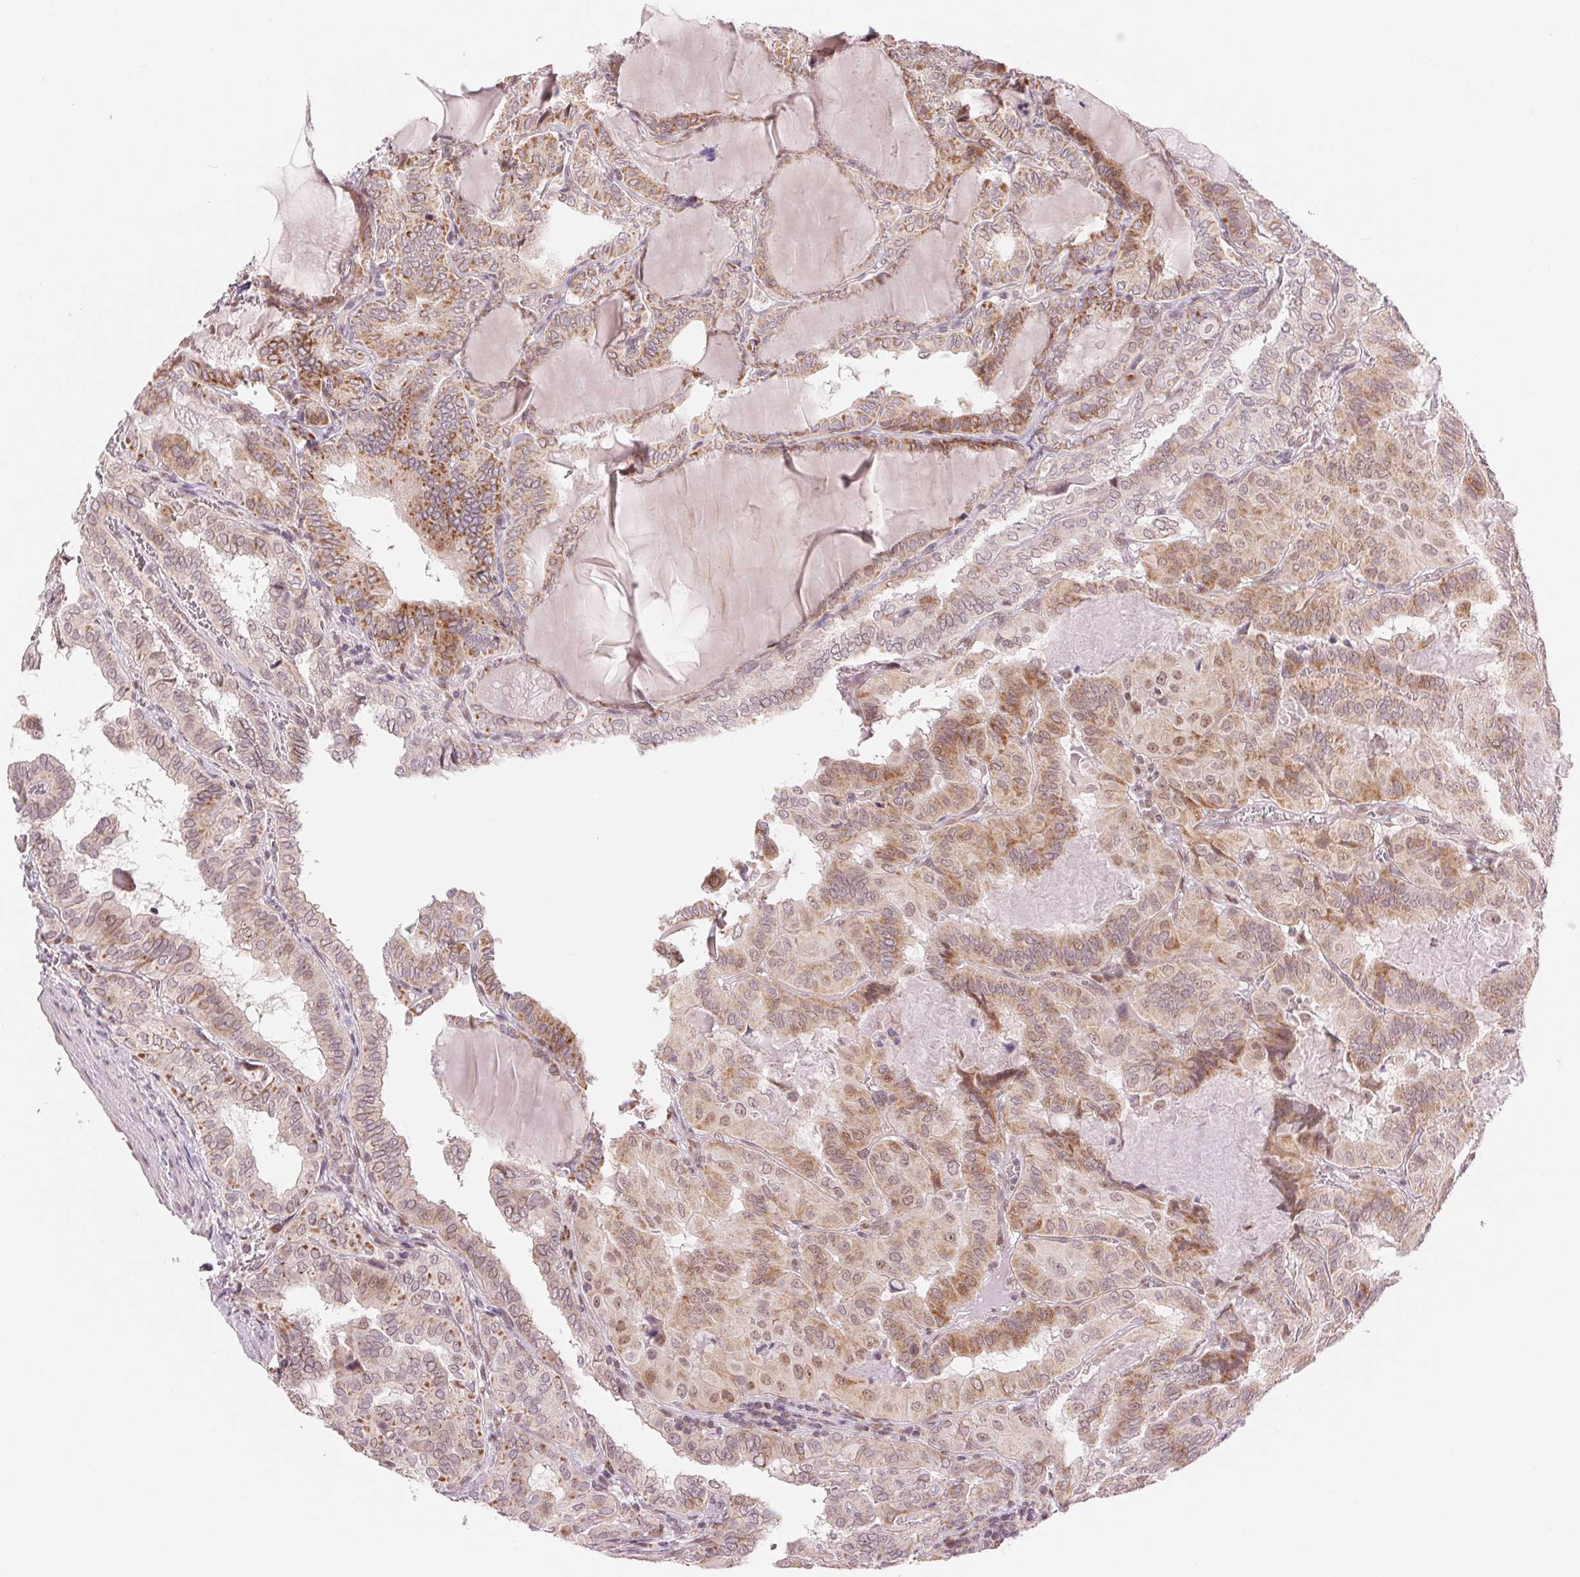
{"staining": {"intensity": "moderate", "quantity": "<25%", "location": "cytoplasmic/membranous"}, "tissue": "thyroid cancer", "cell_type": "Tumor cells", "image_type": "cancer", "snomed": [{"axis": "morphology", "description": "Papillary adenocarcinoma, NOS"}, {"axis": "topography", "description": "Thyroid gland"}], "caption": "Immunohistochemical staining of thyroid cancer (papillary adenocarcinoma) reveals moderate cytoplasmic/membranous protein staining in approximately <25% of tumor cells. The protein of interest is shown in brown color, while the nuclei are stained blue.", "gene": "ARHGAP32", "patient": {"sex": "female", "age": 46}}